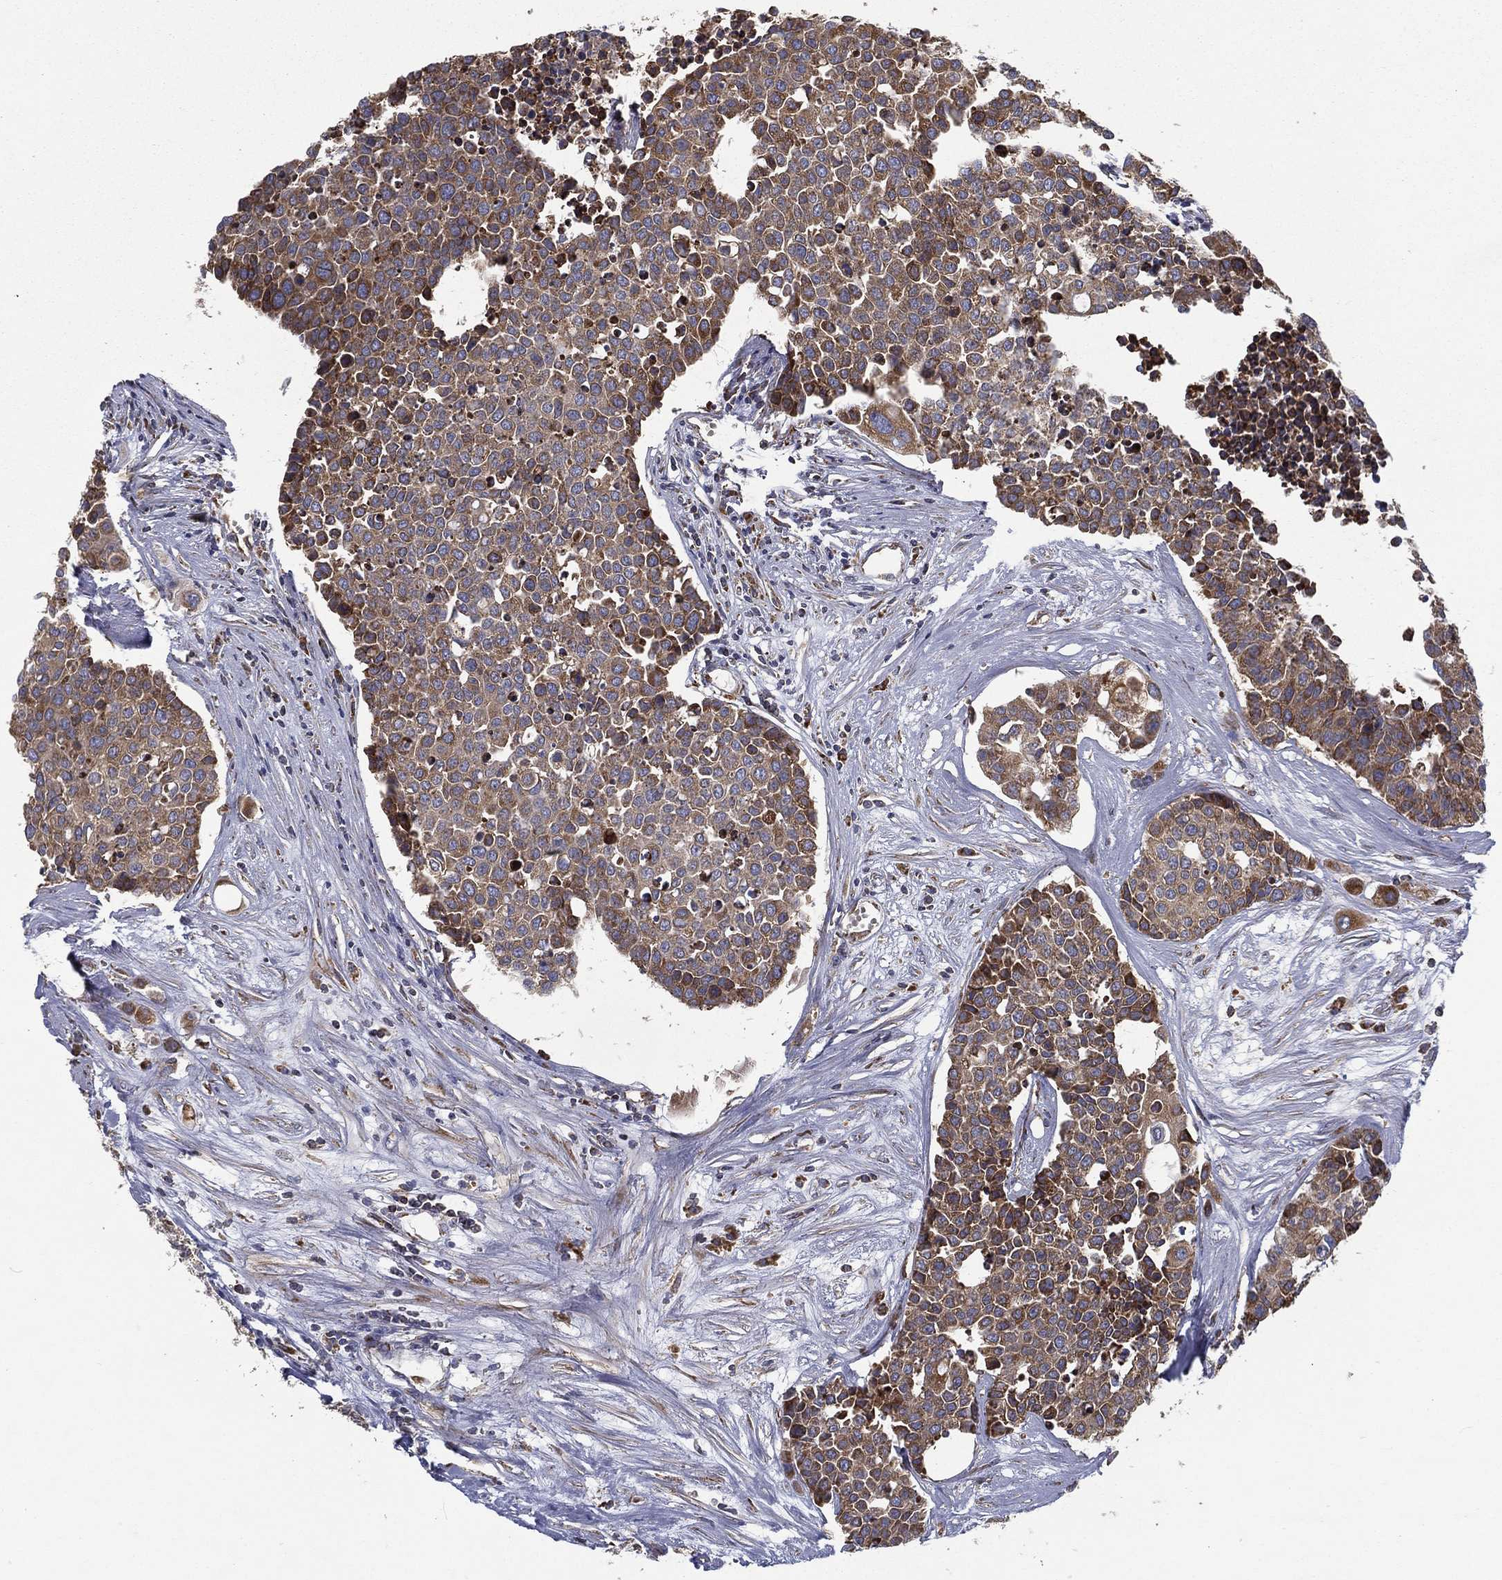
{"staining": {"intensity": "moderate", "quantity": "25%-75%", "location": "cytoplasmic/membranous"}, "tissue": "carcinoid", "cell_type": "Tumor cells", "image_type": "cancer", "snomed": [{"axis": "morphology", "description": "Carcinoid, malignant, NOS"}, {"axis": "topography", "description": "Colon"}], "caption": "DAB immunohistochemical staining of carcinoid displays moderate cytoplasmic/membranous protein staining in approximately 25%-75% of tumor cells.", "gene": "MT-CYB", "patient": {"sex": "male", "age": 81}}